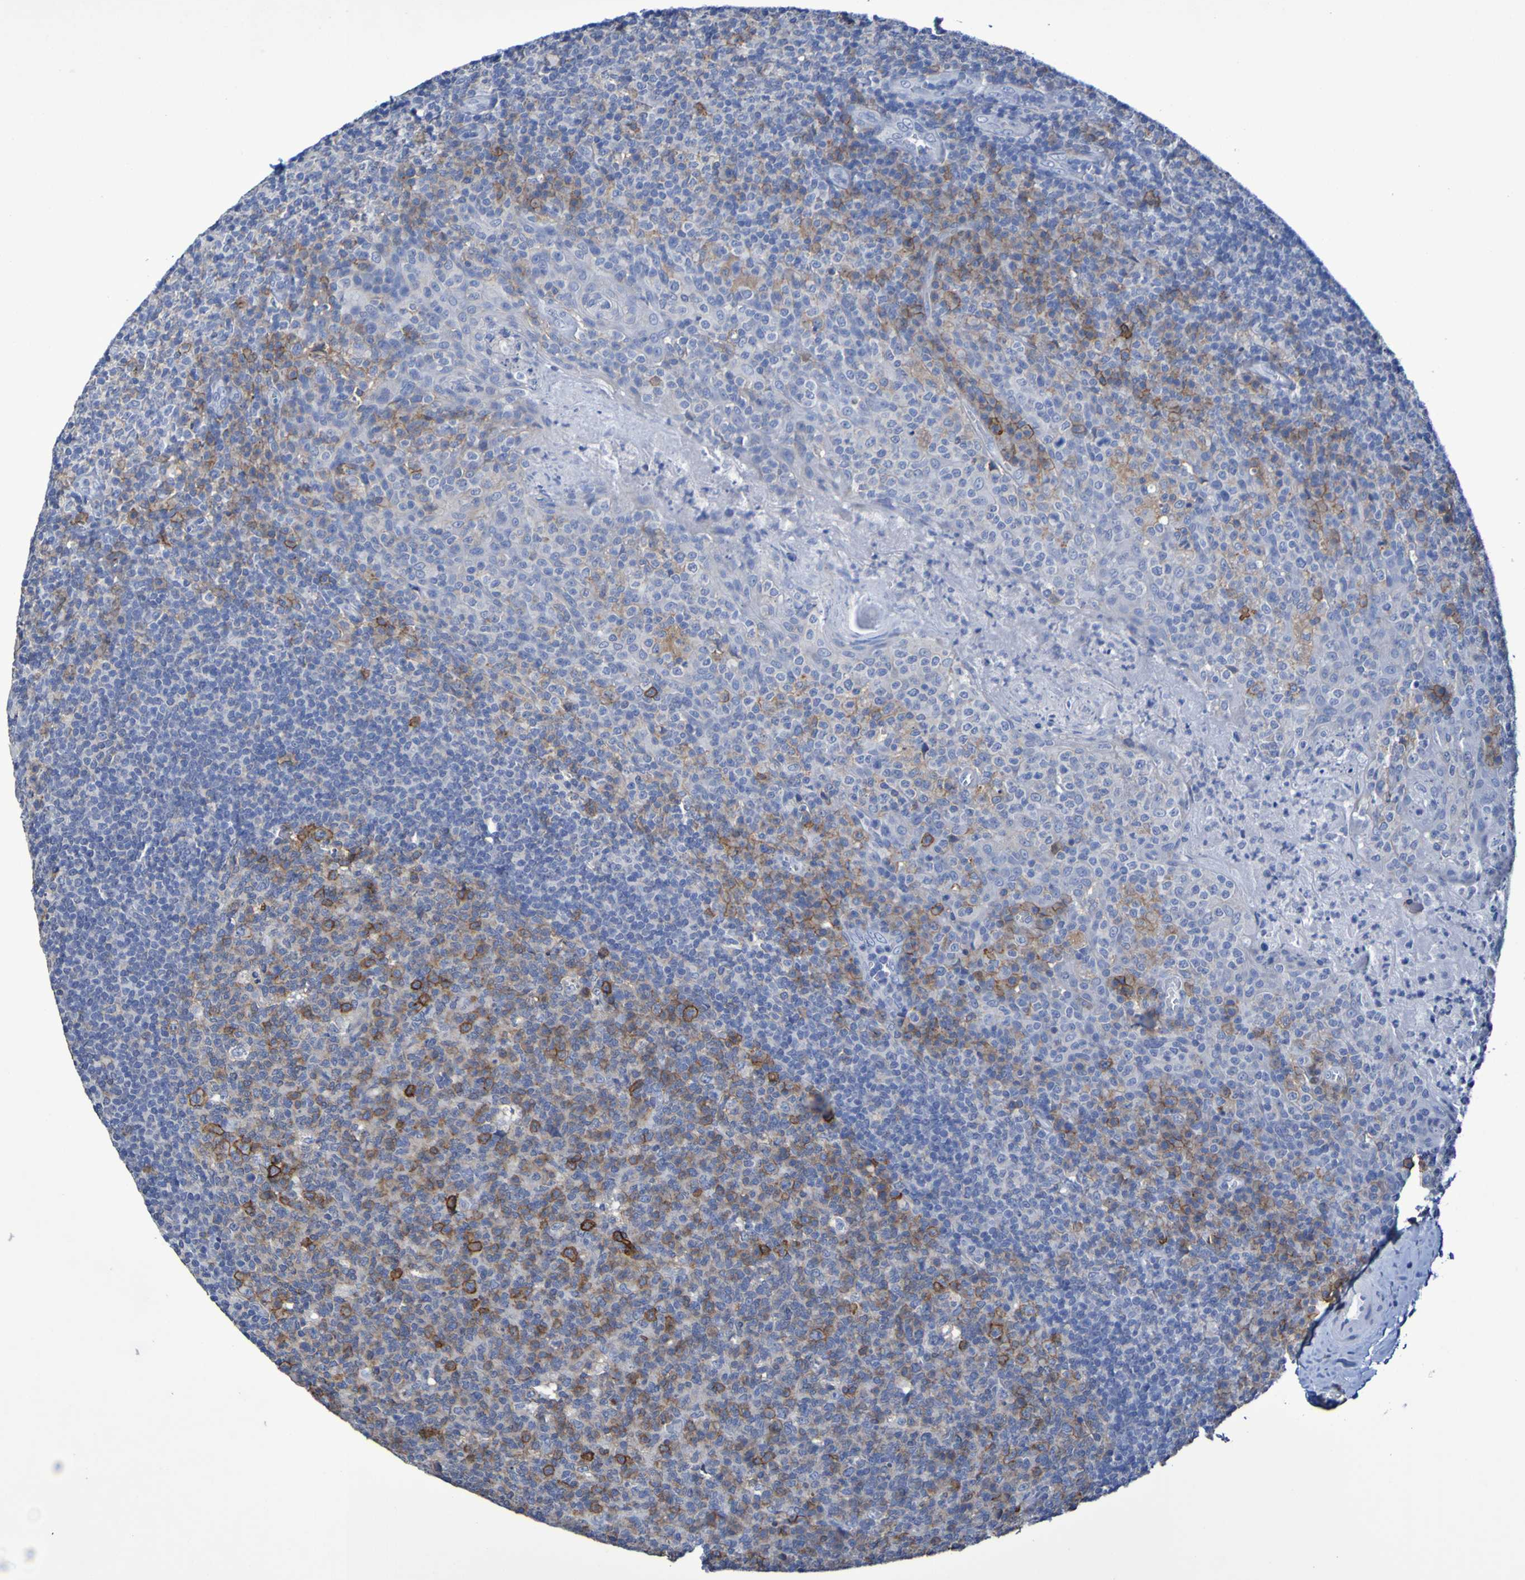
{"staining": {"intensity": "moderate", "quantity": "25%-75%", "location": "cytoplasmic/membranous"}, "tissue": "tonsil", "cell_type": "Germinal center cells", "image_type": "normal", "snomed": [{"axis": "morphology", "description": "Normal tissue, NOS"}, {"axis": "topography", "description": "Tonsil"}], "caption": "Immunohistochemical staining of normal tonsil demonstrates medium levels of moderate cytoplasmic/membranous positivity in about 25%-75% of germinal center cells. Using DAB (3,3'-diaminobenzidine) (brown) and hematoxylin (blue) stains, captured at high magnification using brightfield microscopy.", "gene": "SLC3A2", "patient": {"sex": "male", "age": 17}}